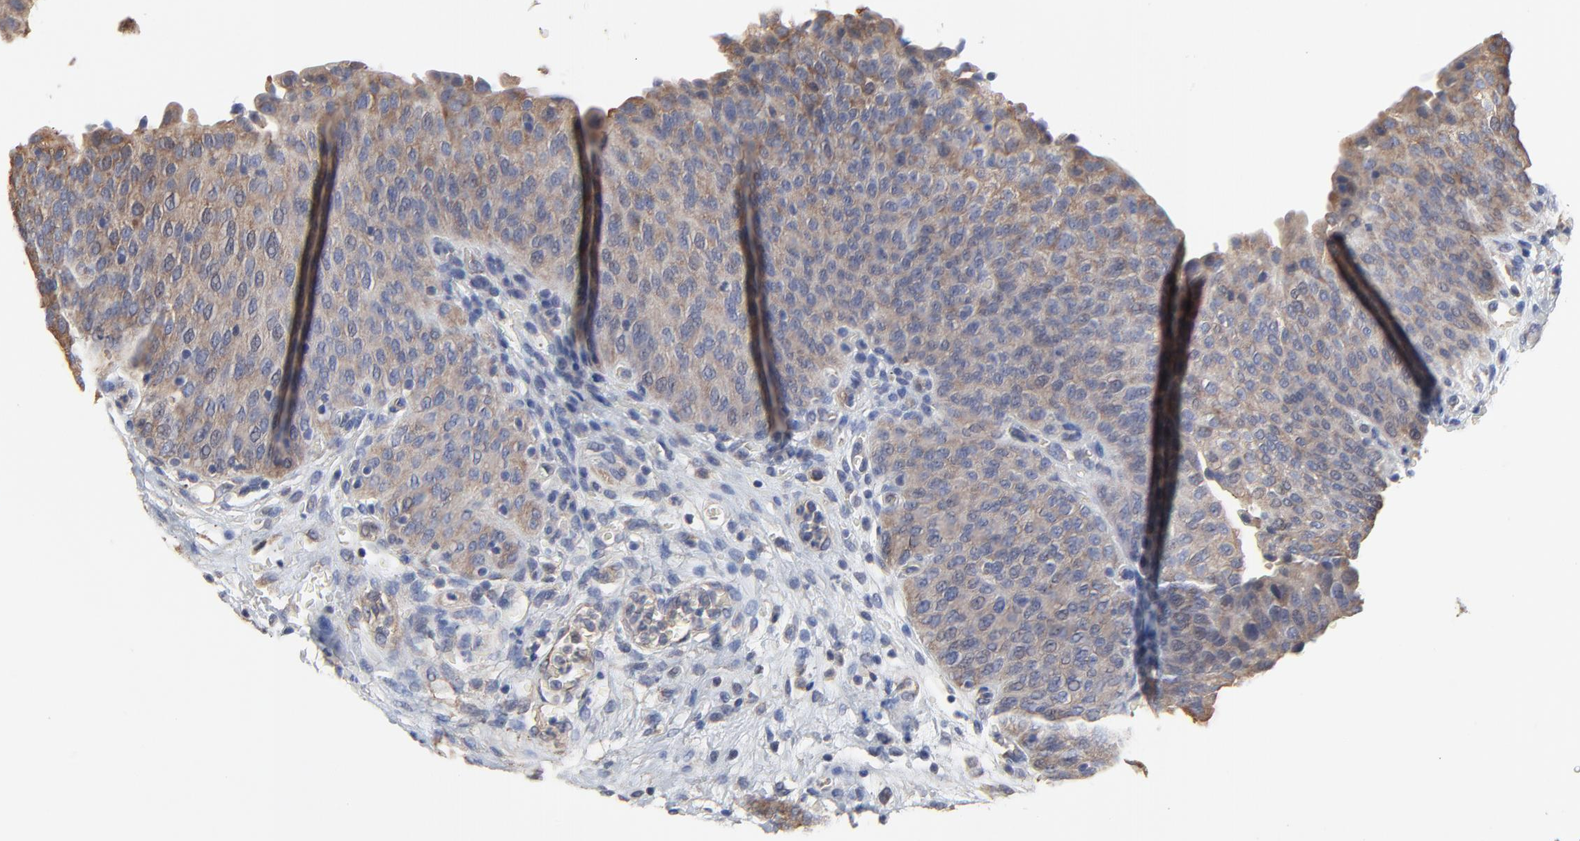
{"staining": {"intensity": "moderate", "quantity": ">75%", "location": "cytoplasmic/membranous"}, "tissue": "urinary bladder", "cell_type": "Urothelial cells", "image_type": "normal", "snomed": [{"axis": "morphology", "description": "Normal tissue, NOS"}, {"axis": "morphology", "description": "Dysplasia, NOS"}, {"axis": "topography", "description": "Urinary bladder"}], "caption": "Immunohistochemical staining of unremarkable urinary bladder reveals medium levels of moderate cytoplasmic/membranous expression in about >75% of urothelial cells.", "gene": "NXF3", "patient": {"sex": "male", "age": 35}}